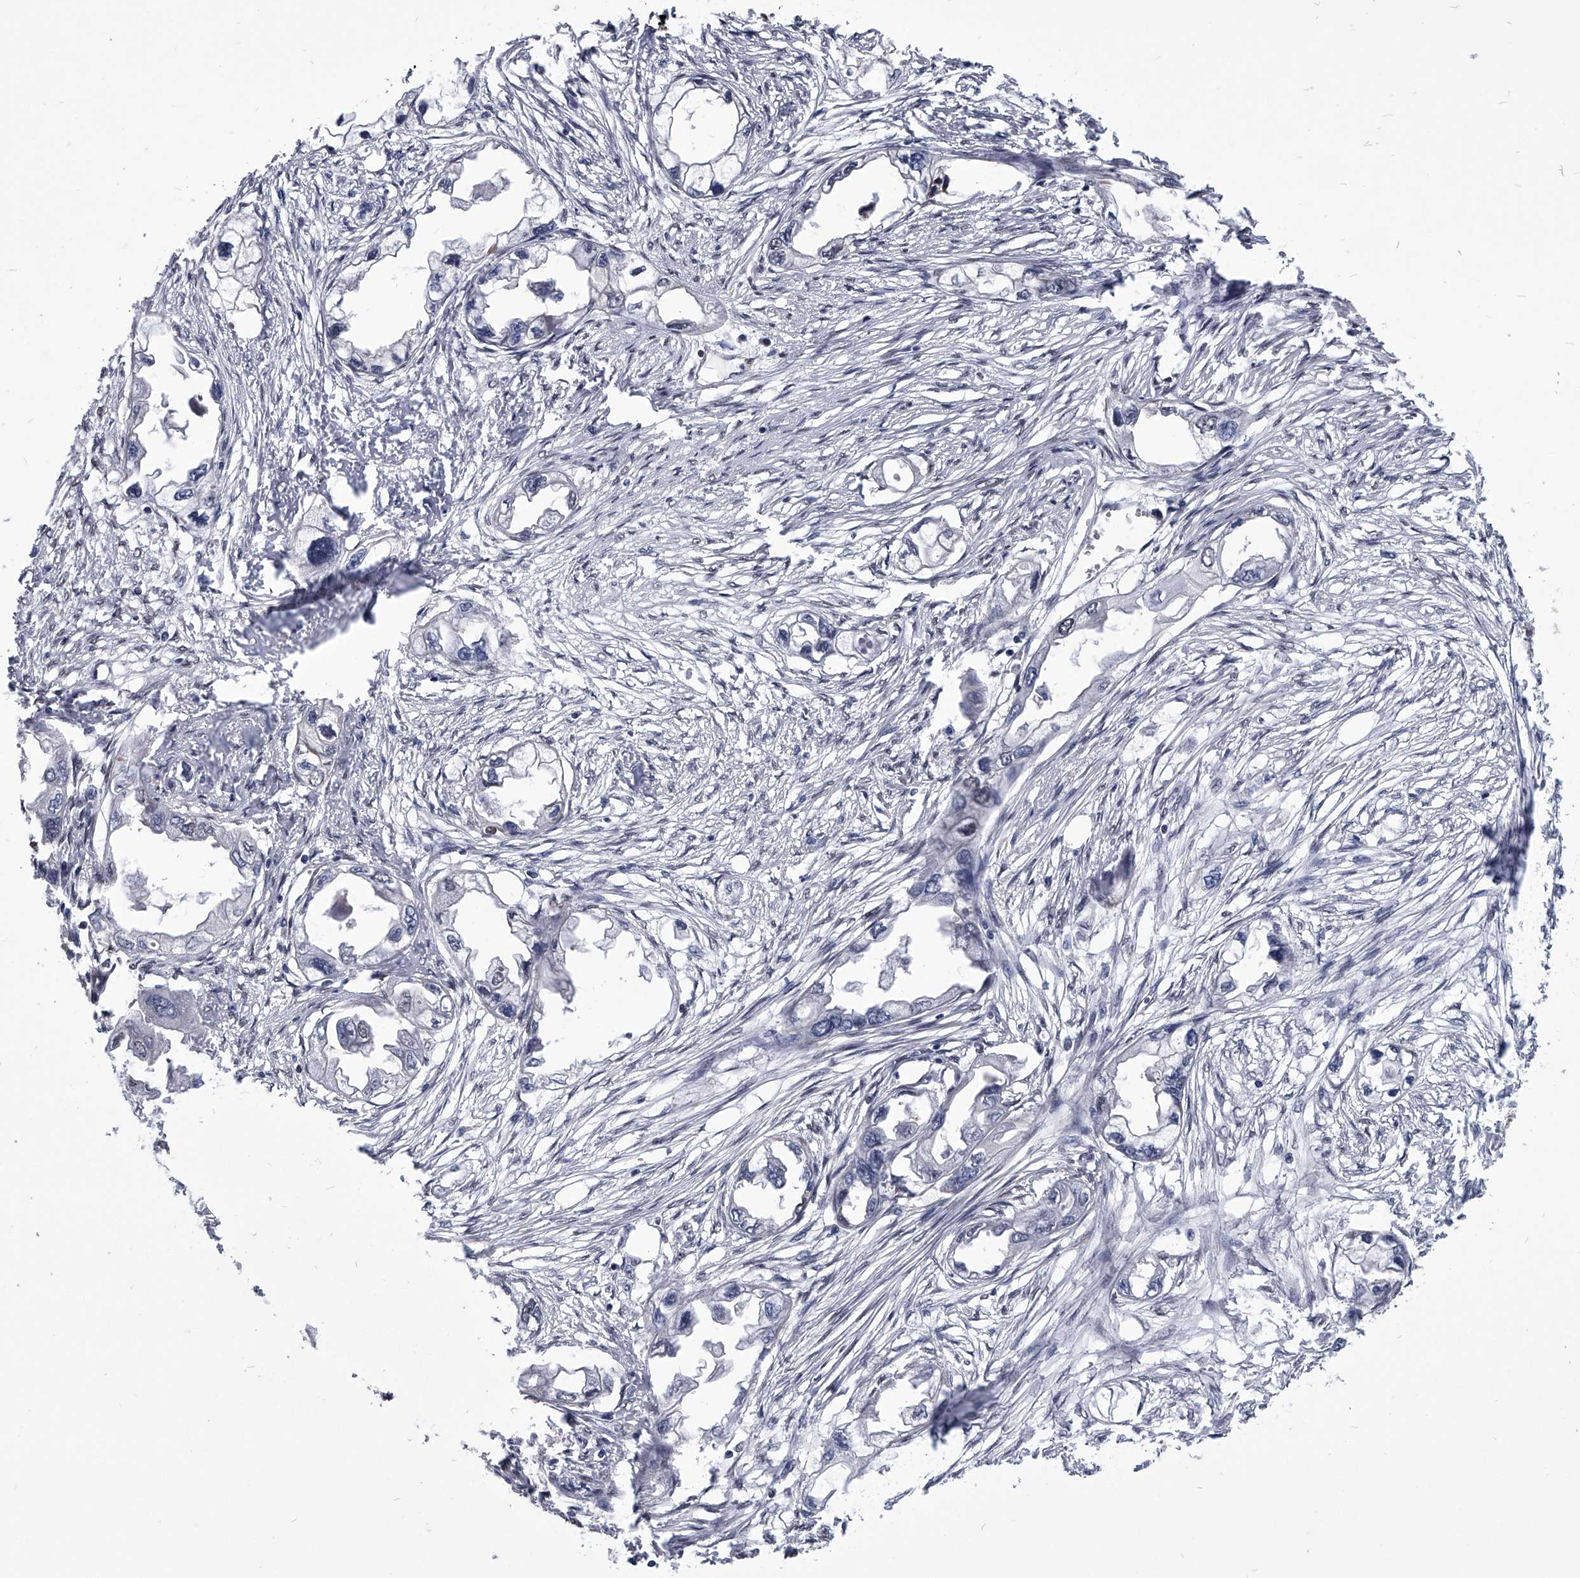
{"staining": {"intensity": "negative", "quantity": "none", "location": "none"}, "tissue": "endometrial cancer", "cell_type": "Tumor cells", "image_type": "cancer", "snomed": [{"axis": "morphology", "description": "Adenocarcinoma, NOS"}, {"axis": "morphology", "description": "Adenocarcinoma, metastatic, NOS"}, {"axis": "topography", "description": "Adipose tissue"}, {"axis": "topography", "description": "Endometrium"}], "caption": "The histopathology image shows no staining of tumor cells in adenocarcinoma (endometrial). Brightfield microscopy of immunohistochemistry (IHC) stained with DAB (3,3'-diaminobenzidine) (brown) and hematoxylin (blue), captured at high magnification.", "gene": "ZNF76", "patient": {"sex": "female", "age": 67}}